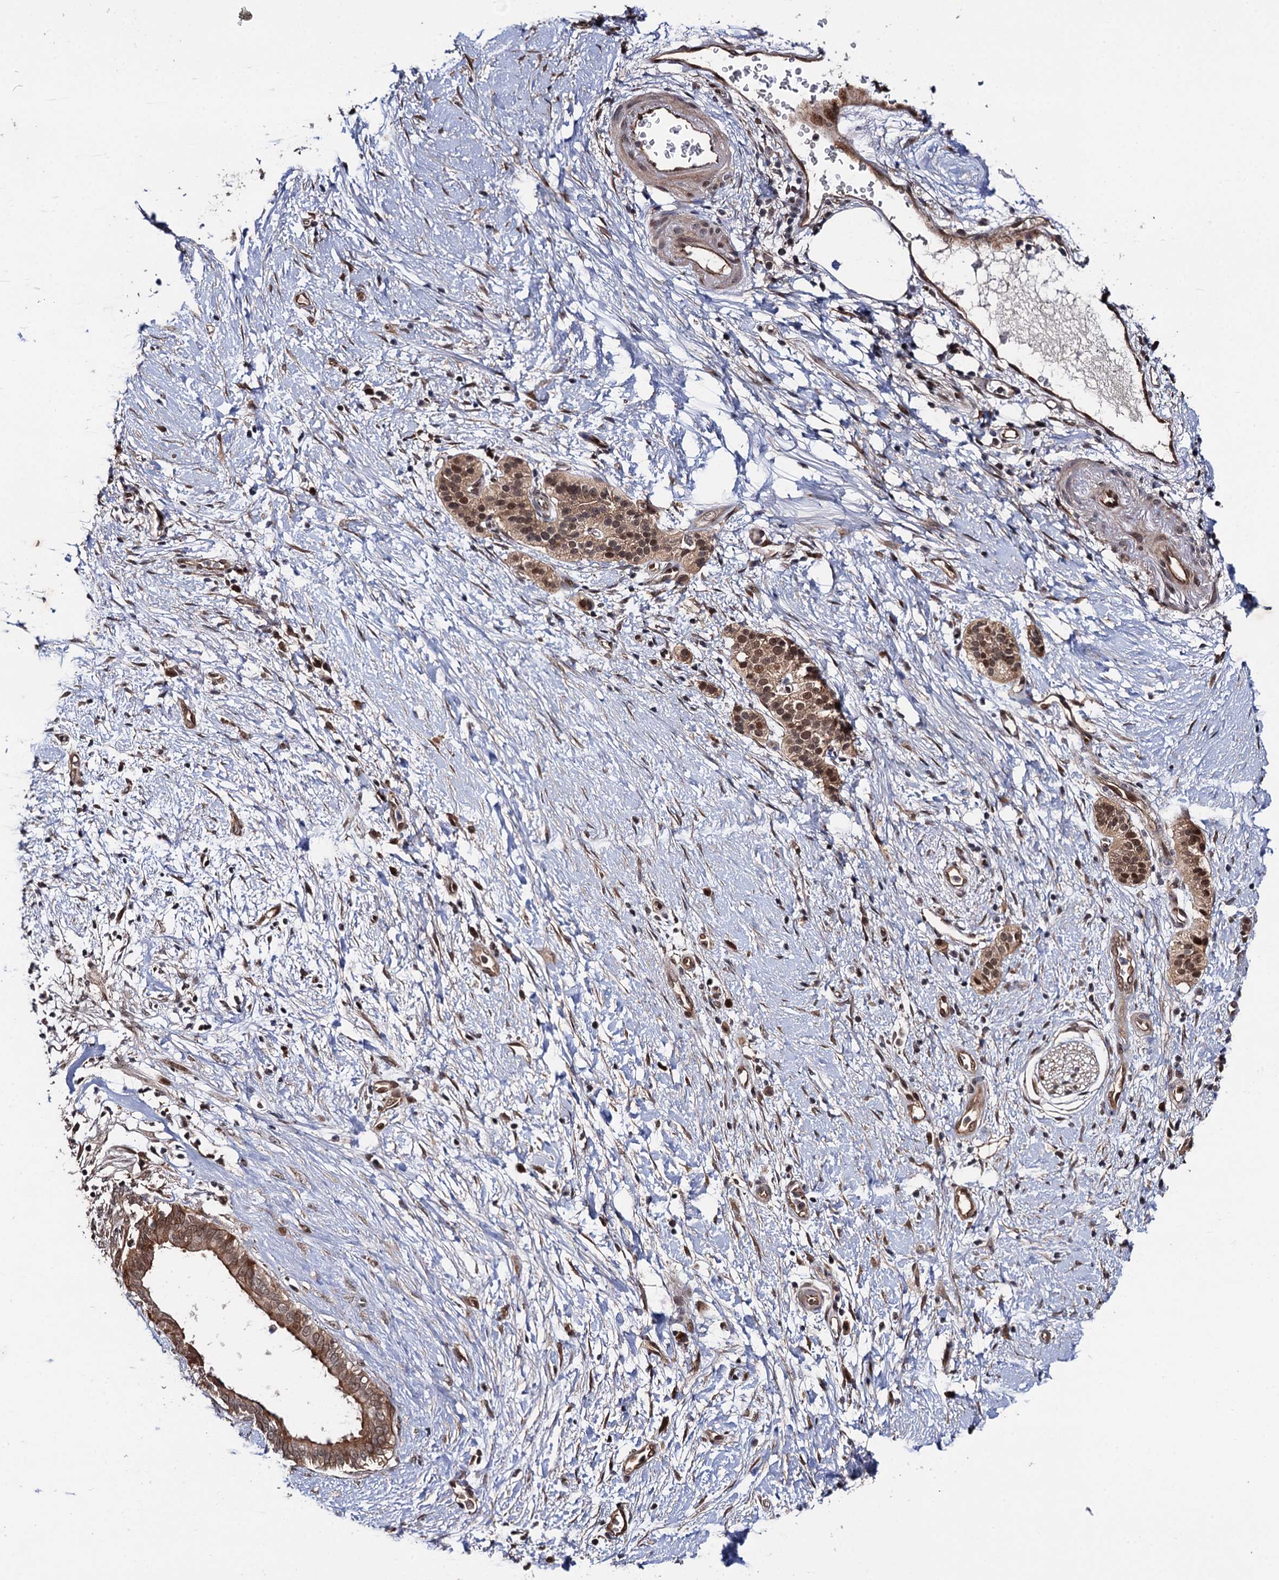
{"staining": {"intensity": "moderate", "quantity": ">75%", "location": "cytoplasmic/membranous"}, "tissue": "pancreatic cancer", "cell_type": "Tumor cells", "image_type": "cancer", "snomed": [{"axis": "morphology", "description": "Adenocarcinoma, NOS"}, {"axis": "topography", "description": "Pancreas"}], "caption": "This is an image of IHC staining of adenocarcinoma (pancreatic), which shows moderate expression in the cytoplasmic/membranous of tumor cells.", "gene": "CDC23", "patient": {"sex": "male", "age": 50}}